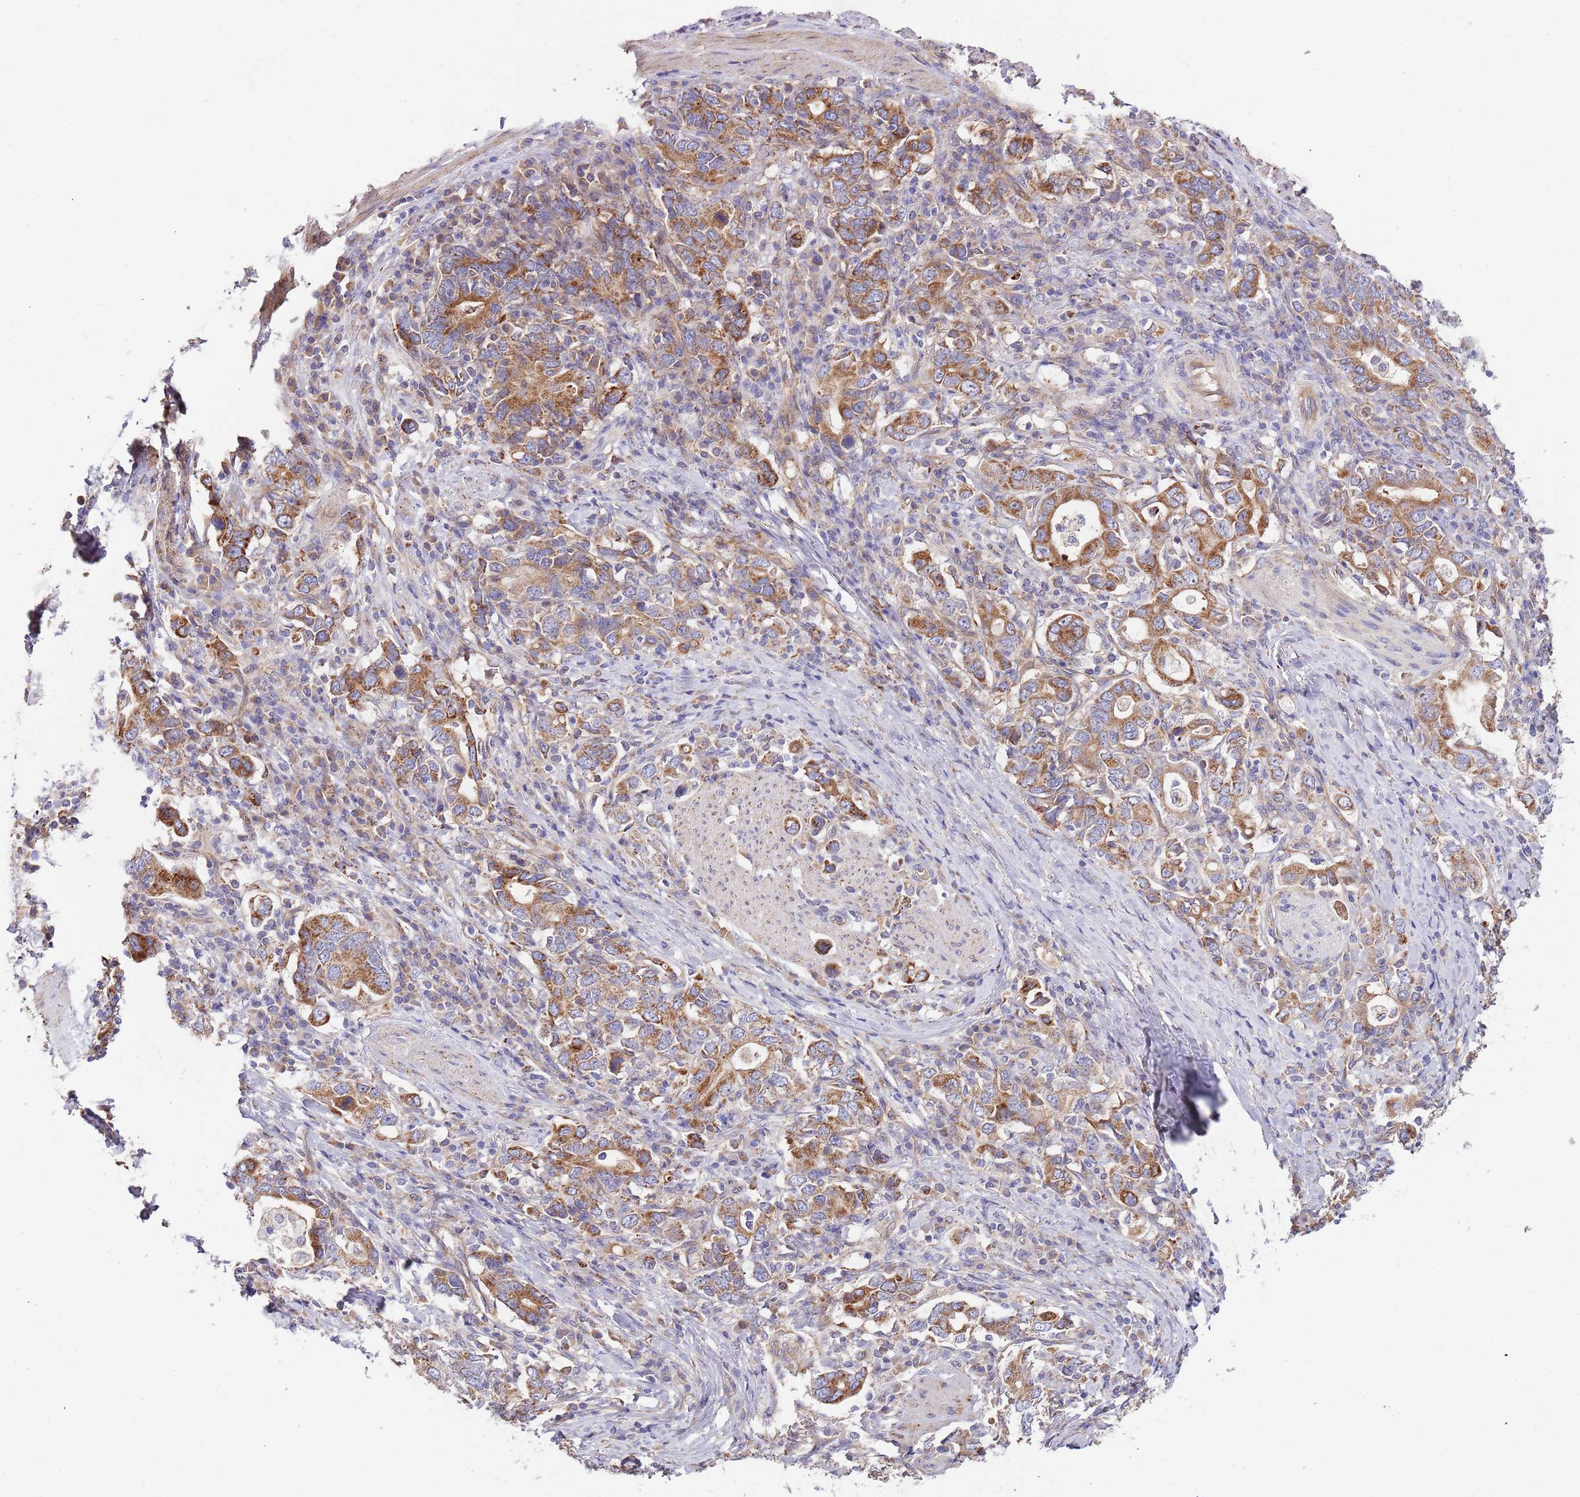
{"staining": {"intensity": "moderate", "quantity": ">75%", "location": "cytoplasmic/membranous"}, "tissue": "stomach cancer", "cell_type": "Tumor cells", "image_type": "cancer", "snomed": [{"axis": "morphology", "description": "Adenocarcinoma, NOS"}, {"axis": "topography", "description": "Stomach, upper"}, {"axis": "topography", "description": "Stomach"}], "caption": "Stomach cancer stained with DAB immunohistochemistry (IHC) reveals medium levels of moderate cytoplasmic/membranous staining in approximately >75% of tumor cells. (Brightfield microscopy of DAB IHC at high magnification).", "gene": "DOCK6", "patient": {"sex": "male", "age": 62}}